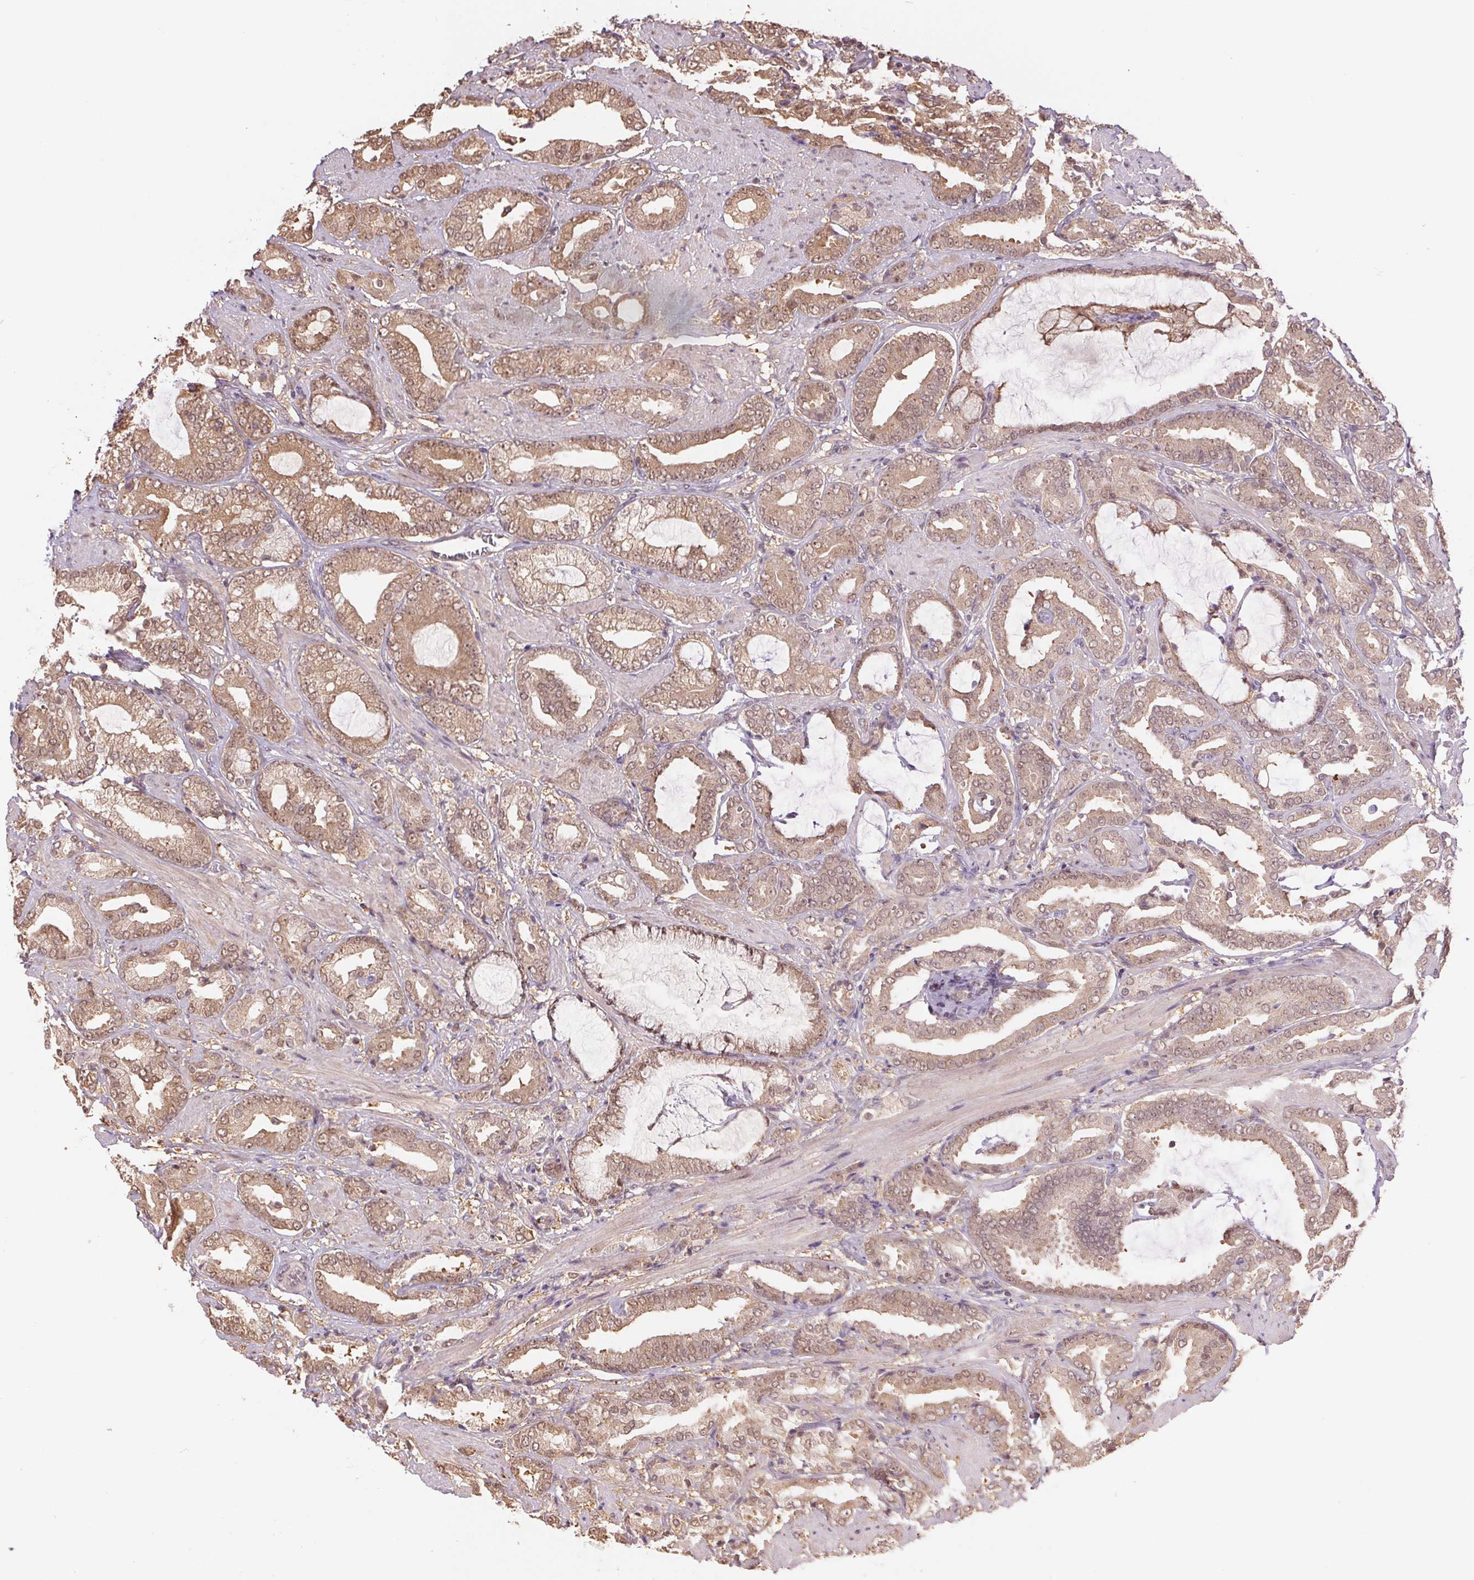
{"staining": {"intensity": "moderate", "quantity": ">75%", "location": "cytoplasmic/membranous,nuclear"}, "tissue": "prostate cancer", "cell_type": "Tumor cells", "image_type": "cancer", "snomed": [{"axis": "morphology", "description": "Adenocarcinoma, High grade"}, {"axis": "topography", "description": "Prostate"}], "caption": "Prostate cancer (adenocarcinoma (high-grade)) stained for a protein shows moderate cytoplasmic/membranous and nuclear positivity in tumor cells.", "gene": "CDC123", "patient": {"sex": "male", "age": 56}}